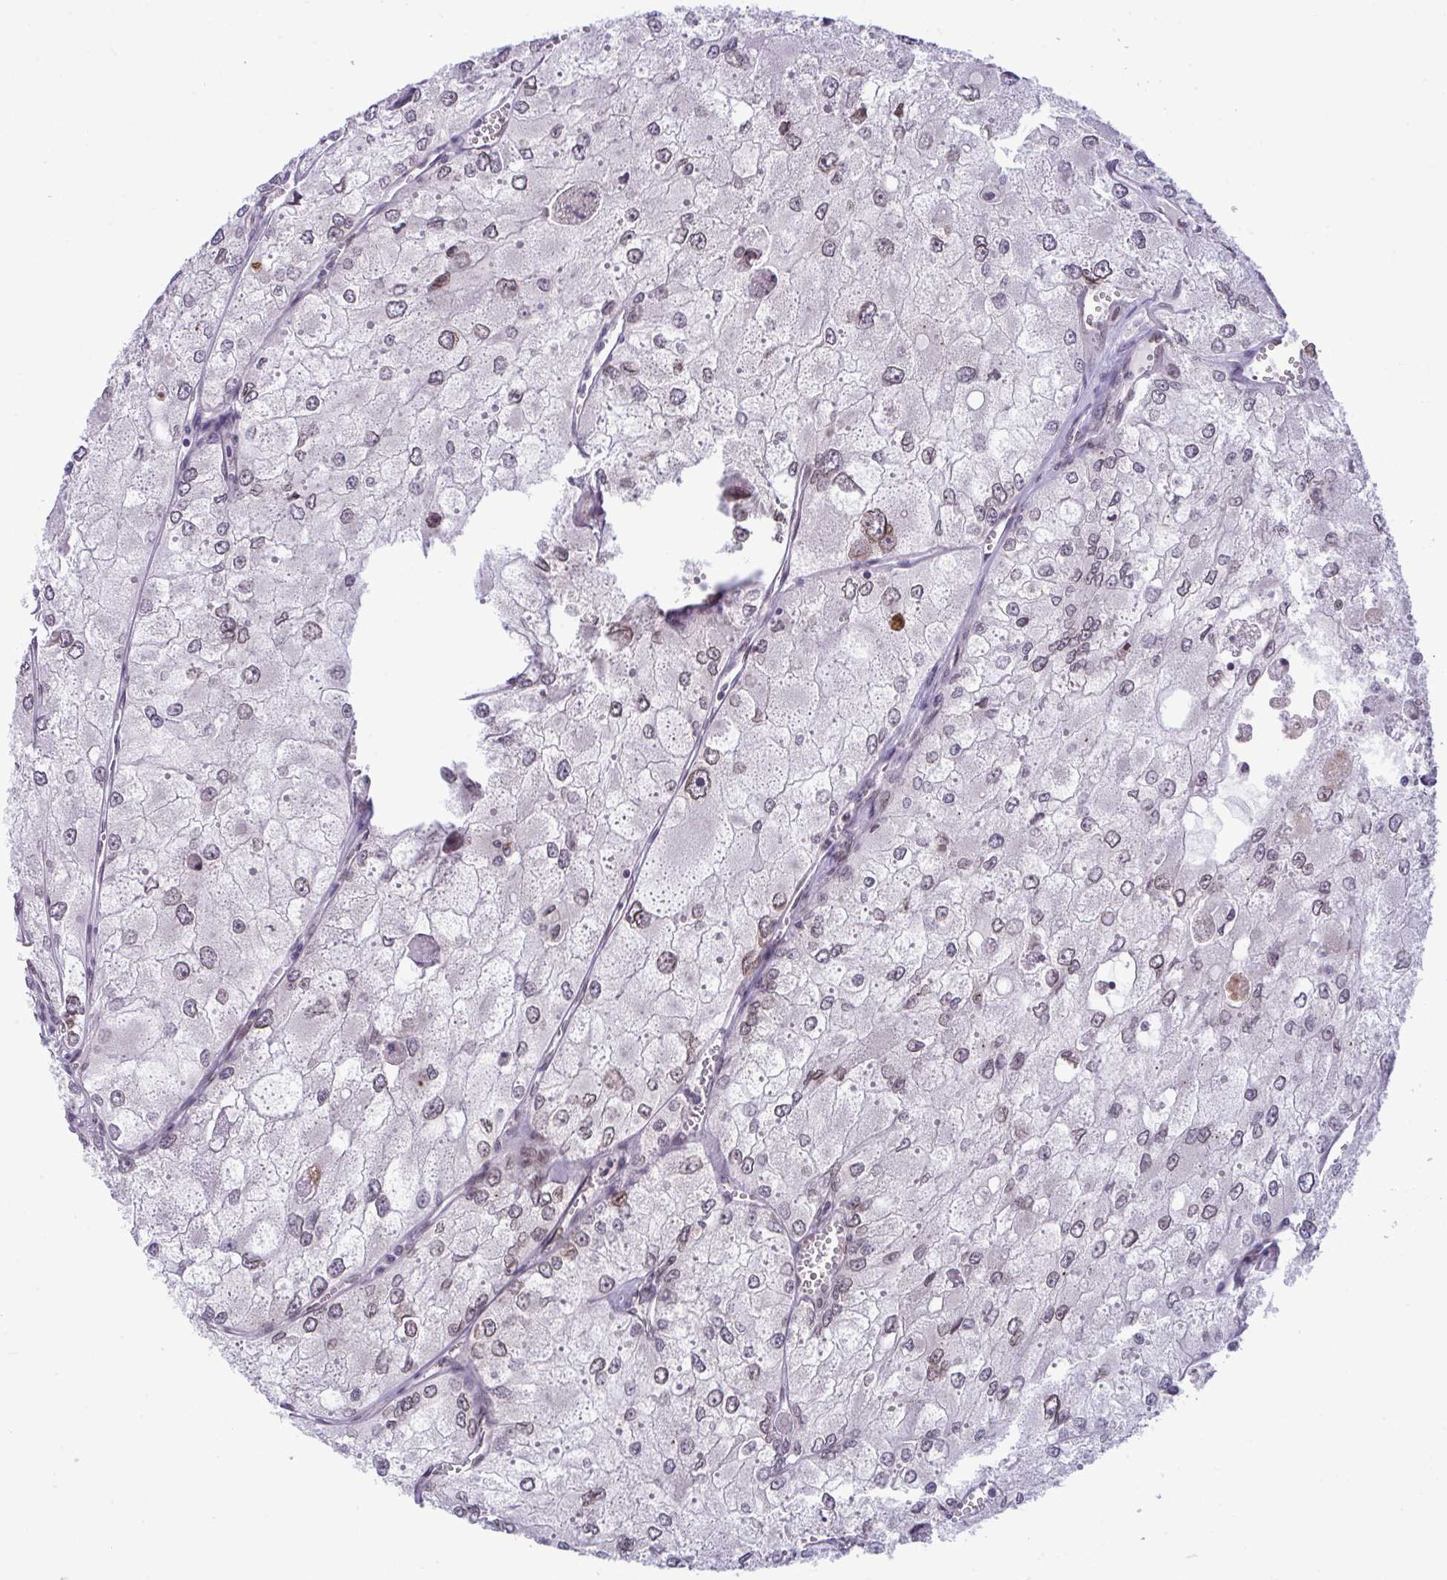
{"staining": {"intensity": "moderate", "quantity": "25%-75%", "location": "cytoplasmic/membranous,nuclear"}, "tissue": "renal cancer", "cell_type": "Tumor cells", "image_type": "cancer", "snomed": [{"axis": "morphology", "description": "Adenocarcinoma, NOS"}, {"axis": "topography", "description": "Kidney"}], "caption": "Protein expression by IHC demonstrates moderate cytoplasmic/membranous and nuclear staining in approximately 25%-75% of tumor cells in renal cancer. Using DAB (brown) and hematoxylin (blue) stains, captured at high magnification using brightfield microscopy.", "gene": "RANBP2", "patient": {"sex": "female", "age": 70}}